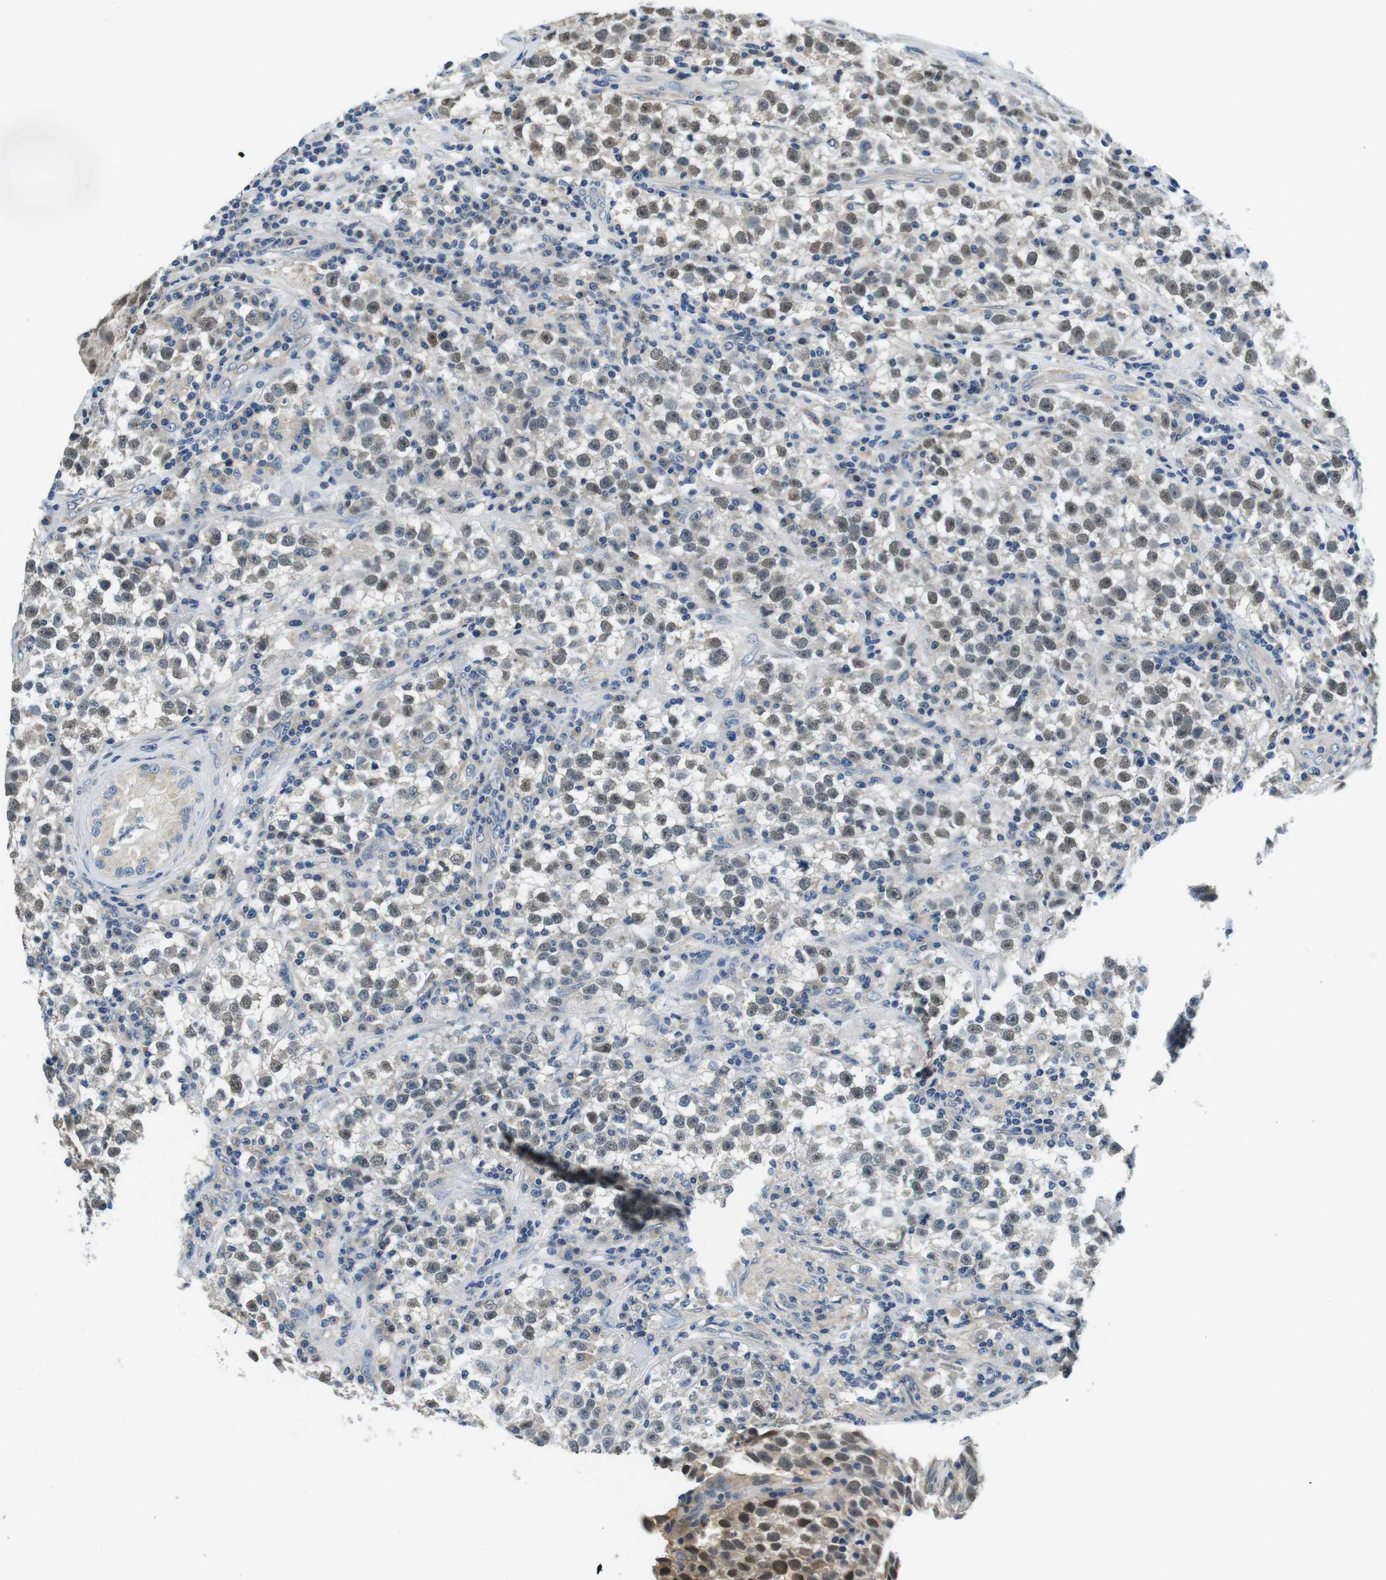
{"staining": {"intensity": "weak", "quantity": ">75%", "location": "nuclear"}, "tissue": "testis cancer", "cell_type": "Tumor cells", "image_type": "cancer", "snomed": [{"axis": "morphology", "description": "Seminoma, NOS"}, {"axis": "topography", "description": "Testis"}], "caption": "Tumor cells demonstrate low levels of weak nuclear positivity in approximately >75% of cells in testis cancer. The staining is performed using DAB brown chromogen to label protein expression. The nuclei are counter-stained blue using hematoxylin.", "gene": "DTNA", "patient": {"sex": "male", "age": 22}}